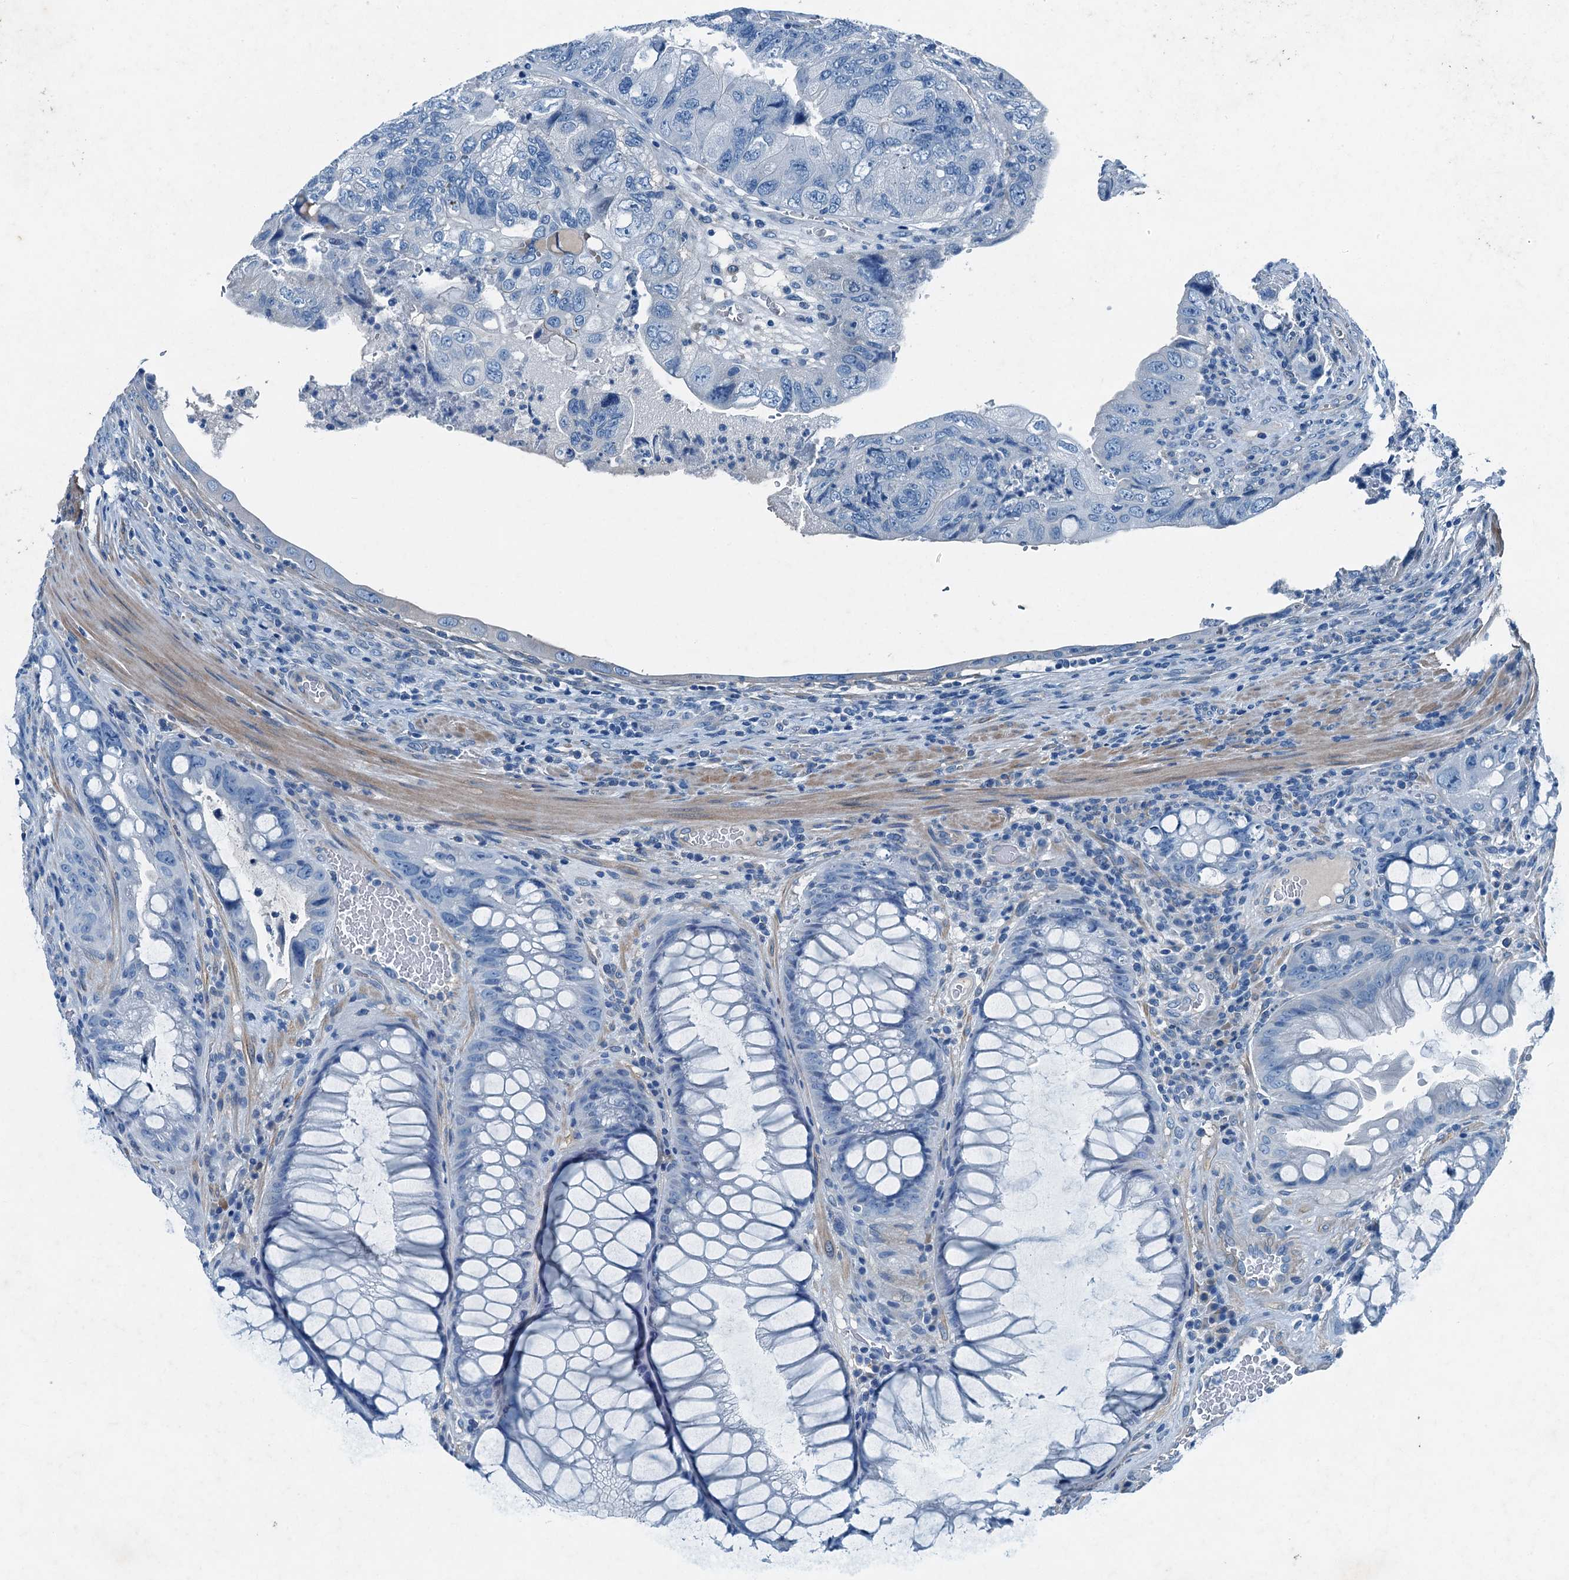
{"staining": {"intensity": "negative", "quantity": "none", "location": "none"}, "tissue": "colorectal cancer", "cell_type": "Tumor cells", "image_type": "cancer", "snomed": [{"axis": "morphology", "description": "Adenocarcinoma, NOS"}, {"axis": "topography", "description": "Rectum"}], "caption": "Human colorectal cancer stained for a protein using immunohistochemistry exhibits no staining in tumor cells.", "gene": "RAB3IL1", "patient": {"sex": "male", "age": 63}}